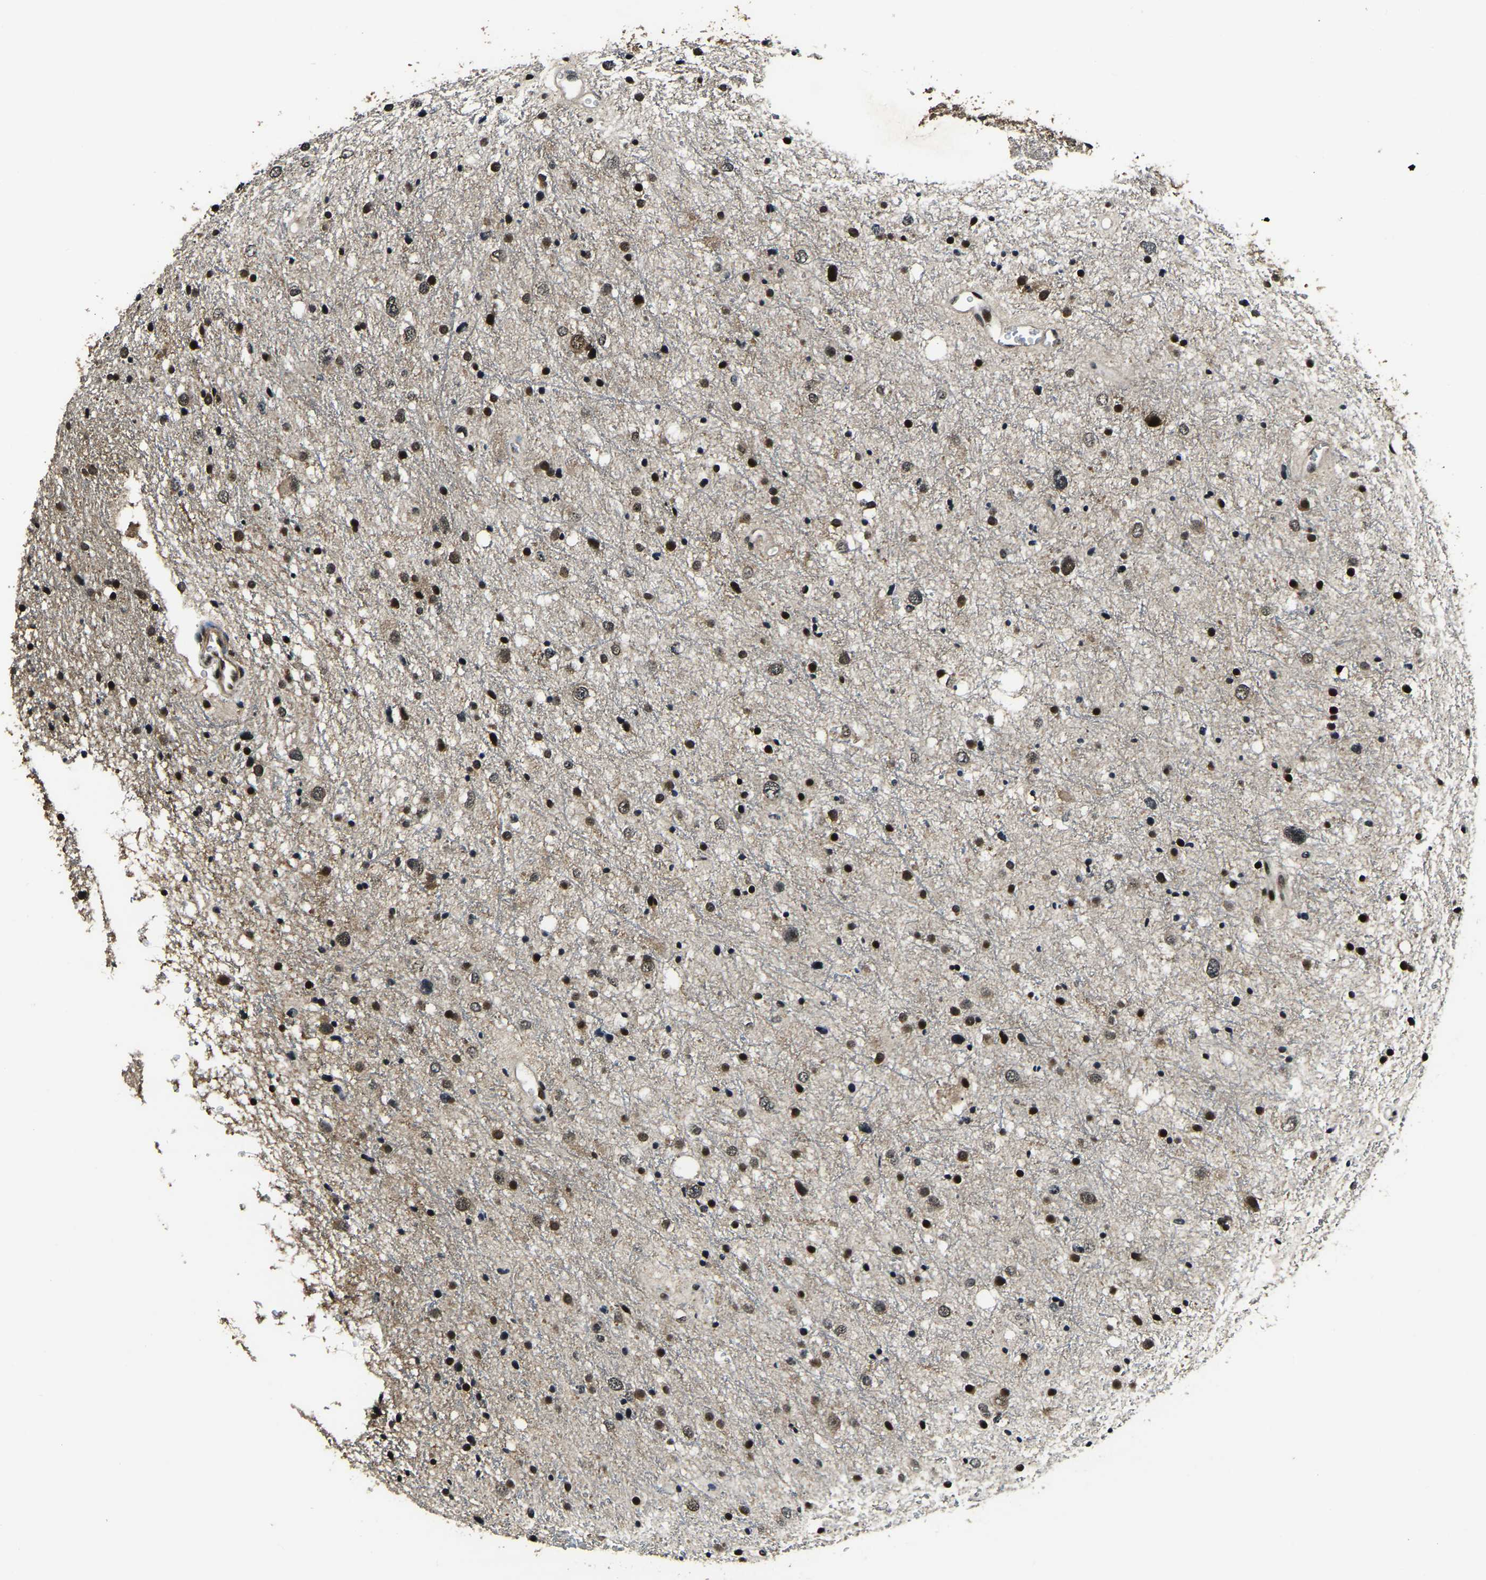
{"staining": {"intensity": "strong", "quantity": ">75%", "location": "nuclear"}, "tissue": "glioma", "cell_type": "Tumor cells", "image_type": "cancer", "snomed": [{"axis": "morphology", "description": "Glioma, malignant, Low grade"}, {"axis": "topography", "description": "Brain"}], "caption": "Immunohistochemical staining of human glioma displays high levels of strong nuclear protein staining in about >75% of tumor cells. (DAB (3,3'-diaminobenzidine) IHC, brown staining for protein, blue staining for nuclei).", "gene": "ANKIB1", "patient": {"sex": "female", "age": 37}}